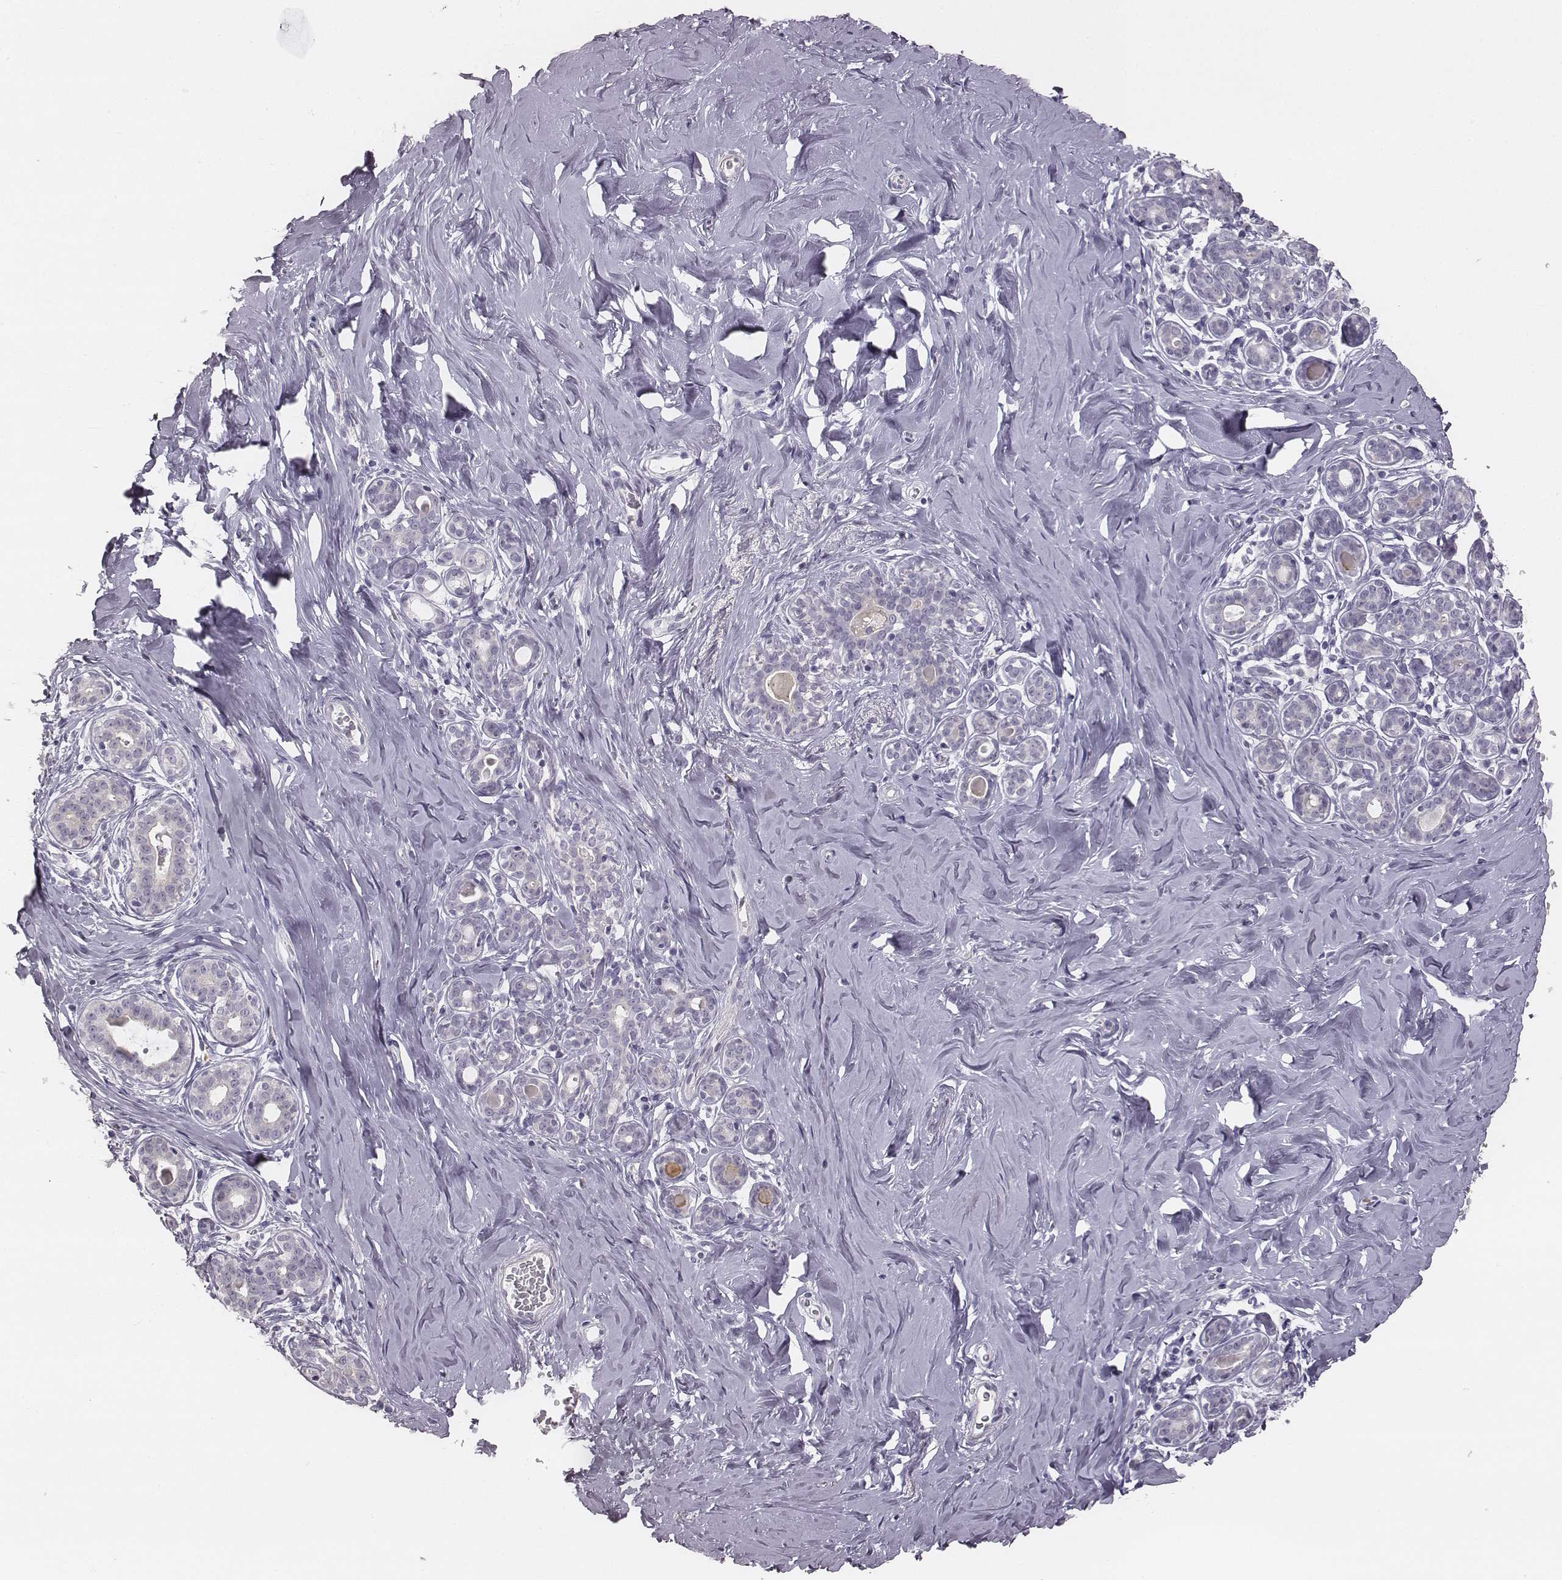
{"staining": {"intensity": "negative", "quantity": "none", "location": "none"}, "tissue": "breast", "cell_type": "Adipocytes", "image_type": "normal", "snomed": [{"axis": "morphology", "description": "Normal tissue, NOS"}, {"axis": "topography", "description": "Skin"}, {"axis": "topography", "description": "Breast"}], "caption": "An immunohistochemistry (IHC) micrograph of unremarkable breast is shown. There is no staining in adipocytes of breast. Nuclei are stained in blue.", "gene": "KCNJ12", "patient": {"sex": "female", "age": 43}}